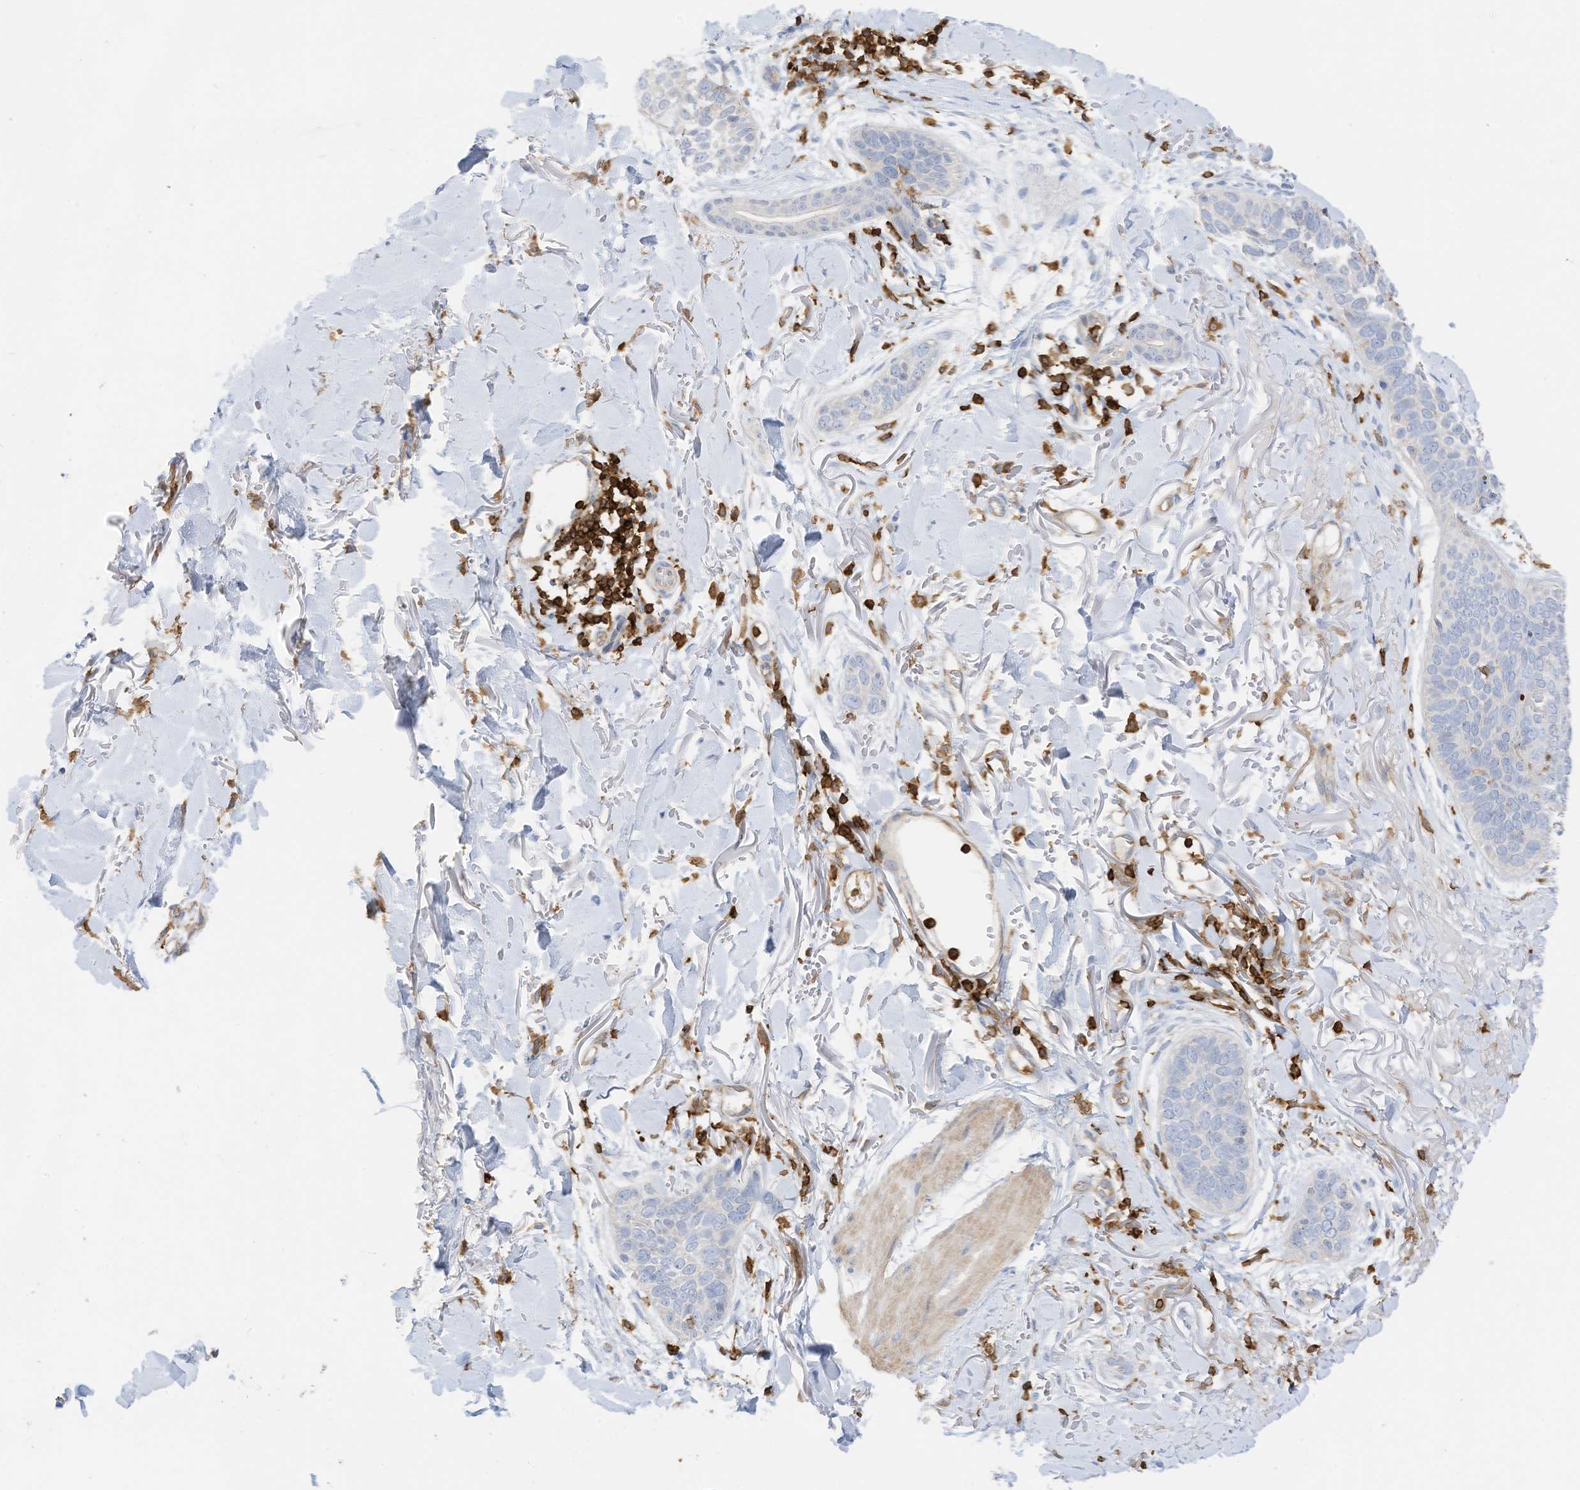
{"staining": {"intensity": "negative", "quantity": "none", "location": "none"}, "tissue": "skin cancer", "cell_type": "Tumor cells", "image_type": "cancer", "snomed": [{"axis": "morphology", "description": "Basal cell carcinoma"}, {"axis": "topography", "description": "Skin"}], "caption": "Immunohistochemistry (IHC) micrograph of human skin cancer (basal cell carcinoma) stained for a protein (brown), which exhibits no staining in tumor cells.", "gene": "ARHGAP25", "patient": {"sex": "male", "age": 85}}